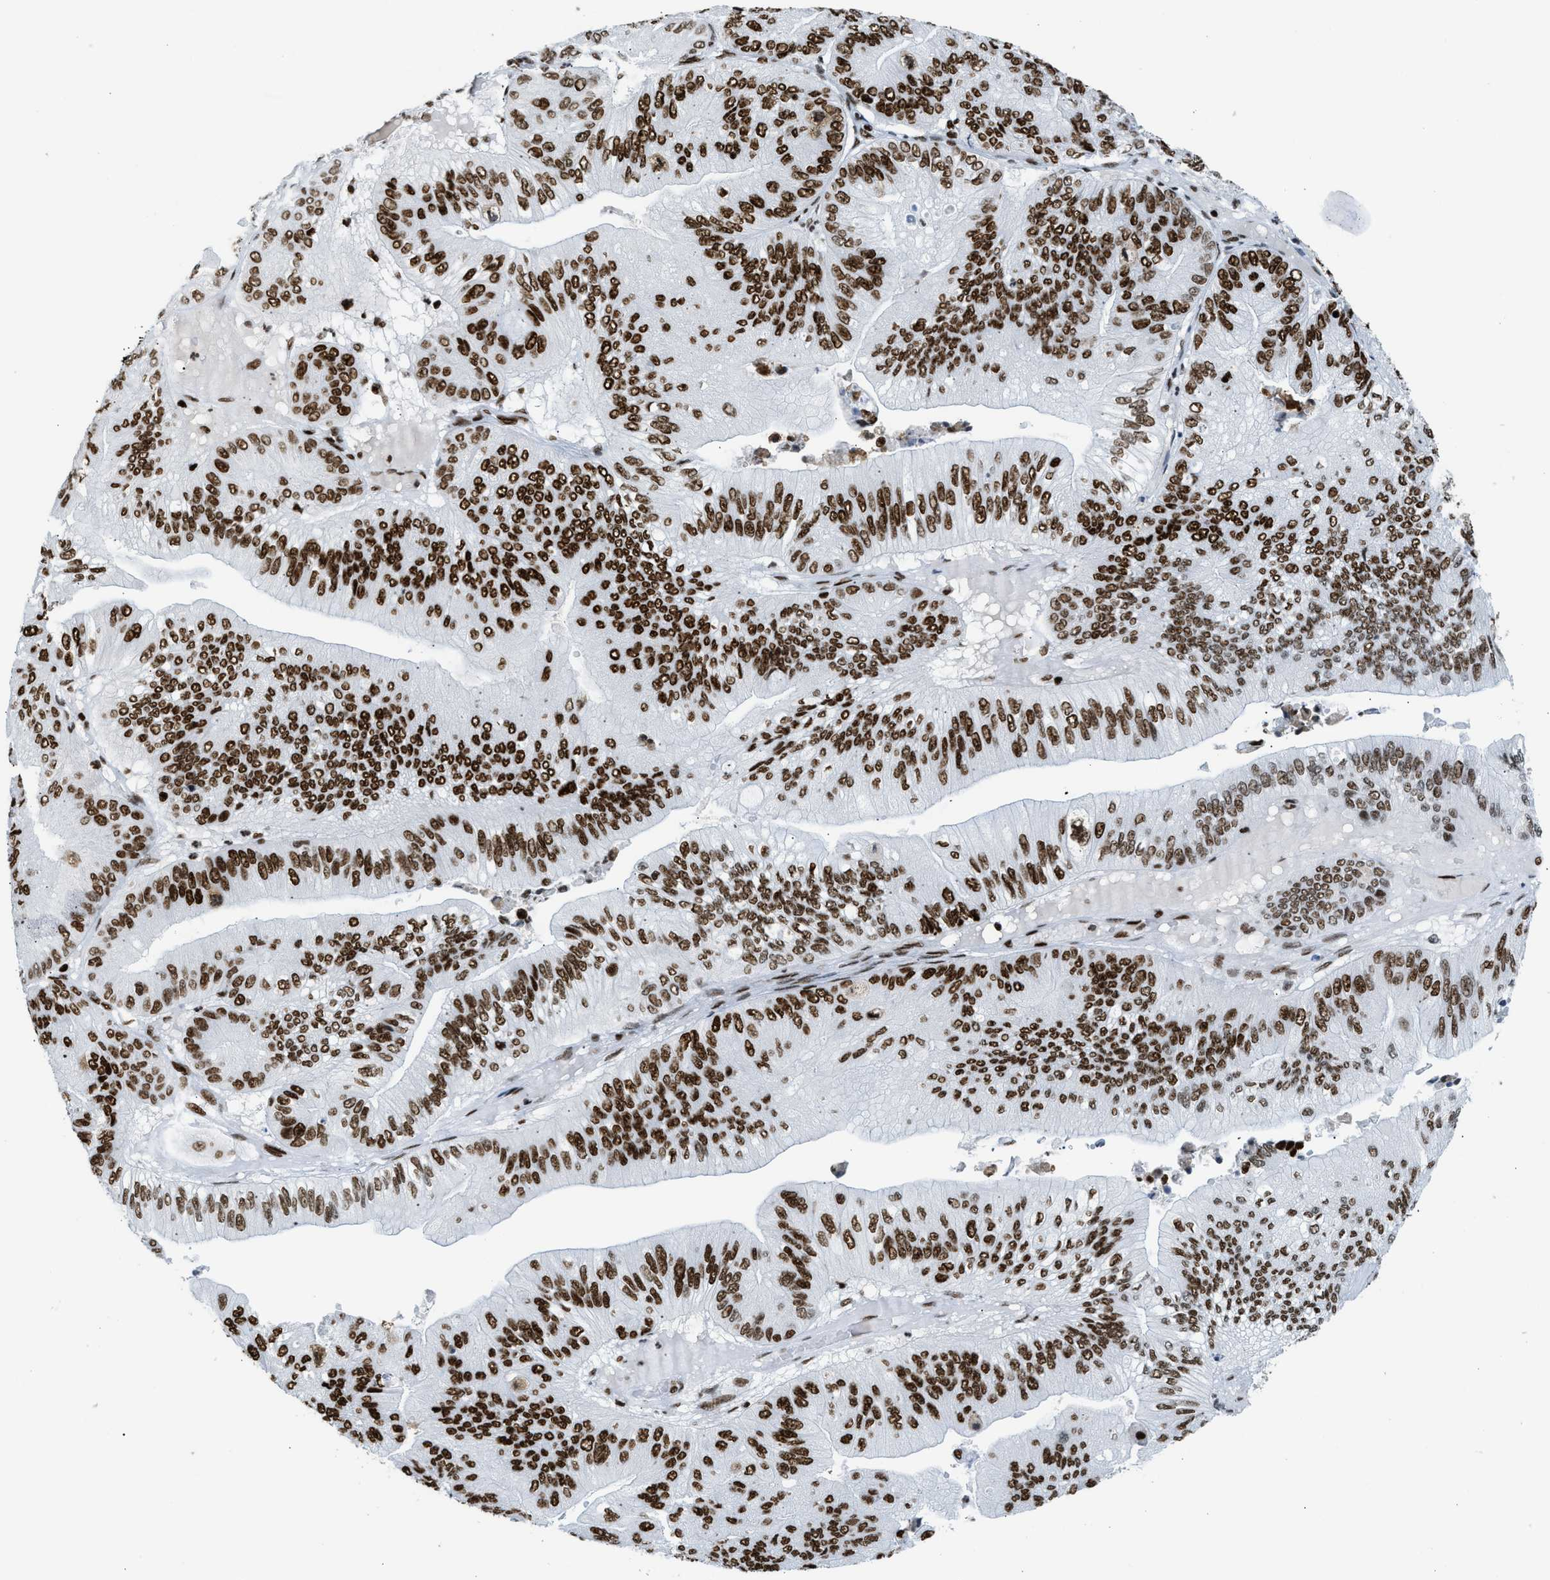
{"staining": {"intensity": "strong", "quantity": ">75%", "location": "nuclear"}, "tissue": "ovarian cancer", "cell_type": "Tumor cells", "image_type": "cancer", "snomed": [{"axis": "morphology", "description": "Cystadenocarcinoma, mucinous, NOS"}, {"axis": "topography", "description": "Ovary"}], "caption": "The histopathology image shows a brown stain indicating the presence of a protein in the nuclear of tumor cells in mucinous cystadenocarcinoma (ovarian).", "gene": "PIF1", "patient": {"sex": "female", "age": 61}}